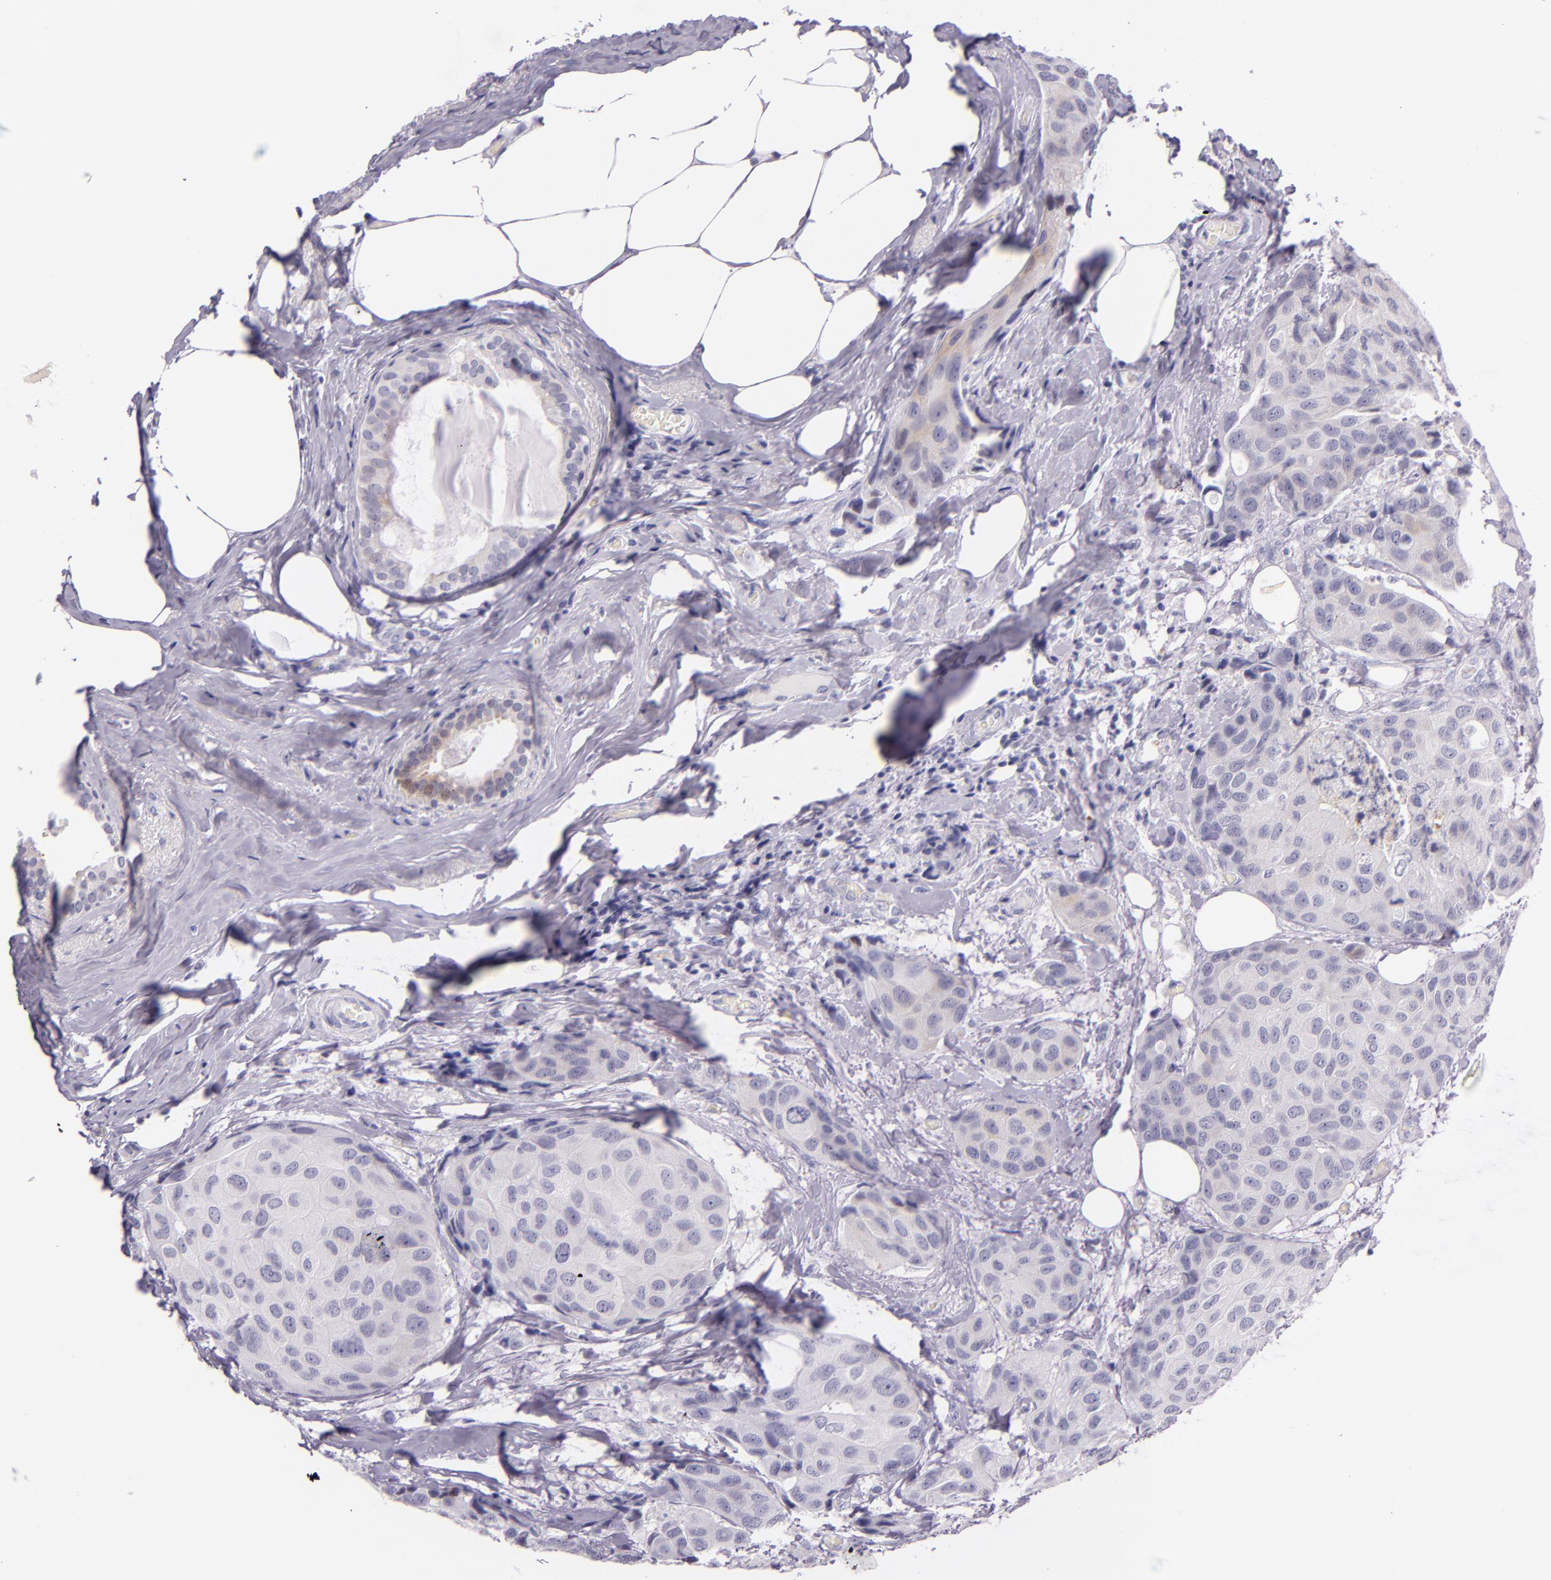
{"staining": {"intensity": "weak", "quantity": "25%-75%", "location": "cytoplasmic/membranous"}, "tissue": "breast cancer", "cell_type": "Tumor cells", "image_type": "cancer", "snomed": [{"axis": "morphology", "description": "Duct carcinoma"}, {"axis": "topography", "description": "Breast"}], "caption": "Human invasive ductal carcinoma (breast) stained with a brown dye exhibits weak cytoplasmic/membranous positive staining in about 25%-75% of tumor cells.", "gene": "HSP90AA1", "patient": {"sex": "female", "age": 68}}